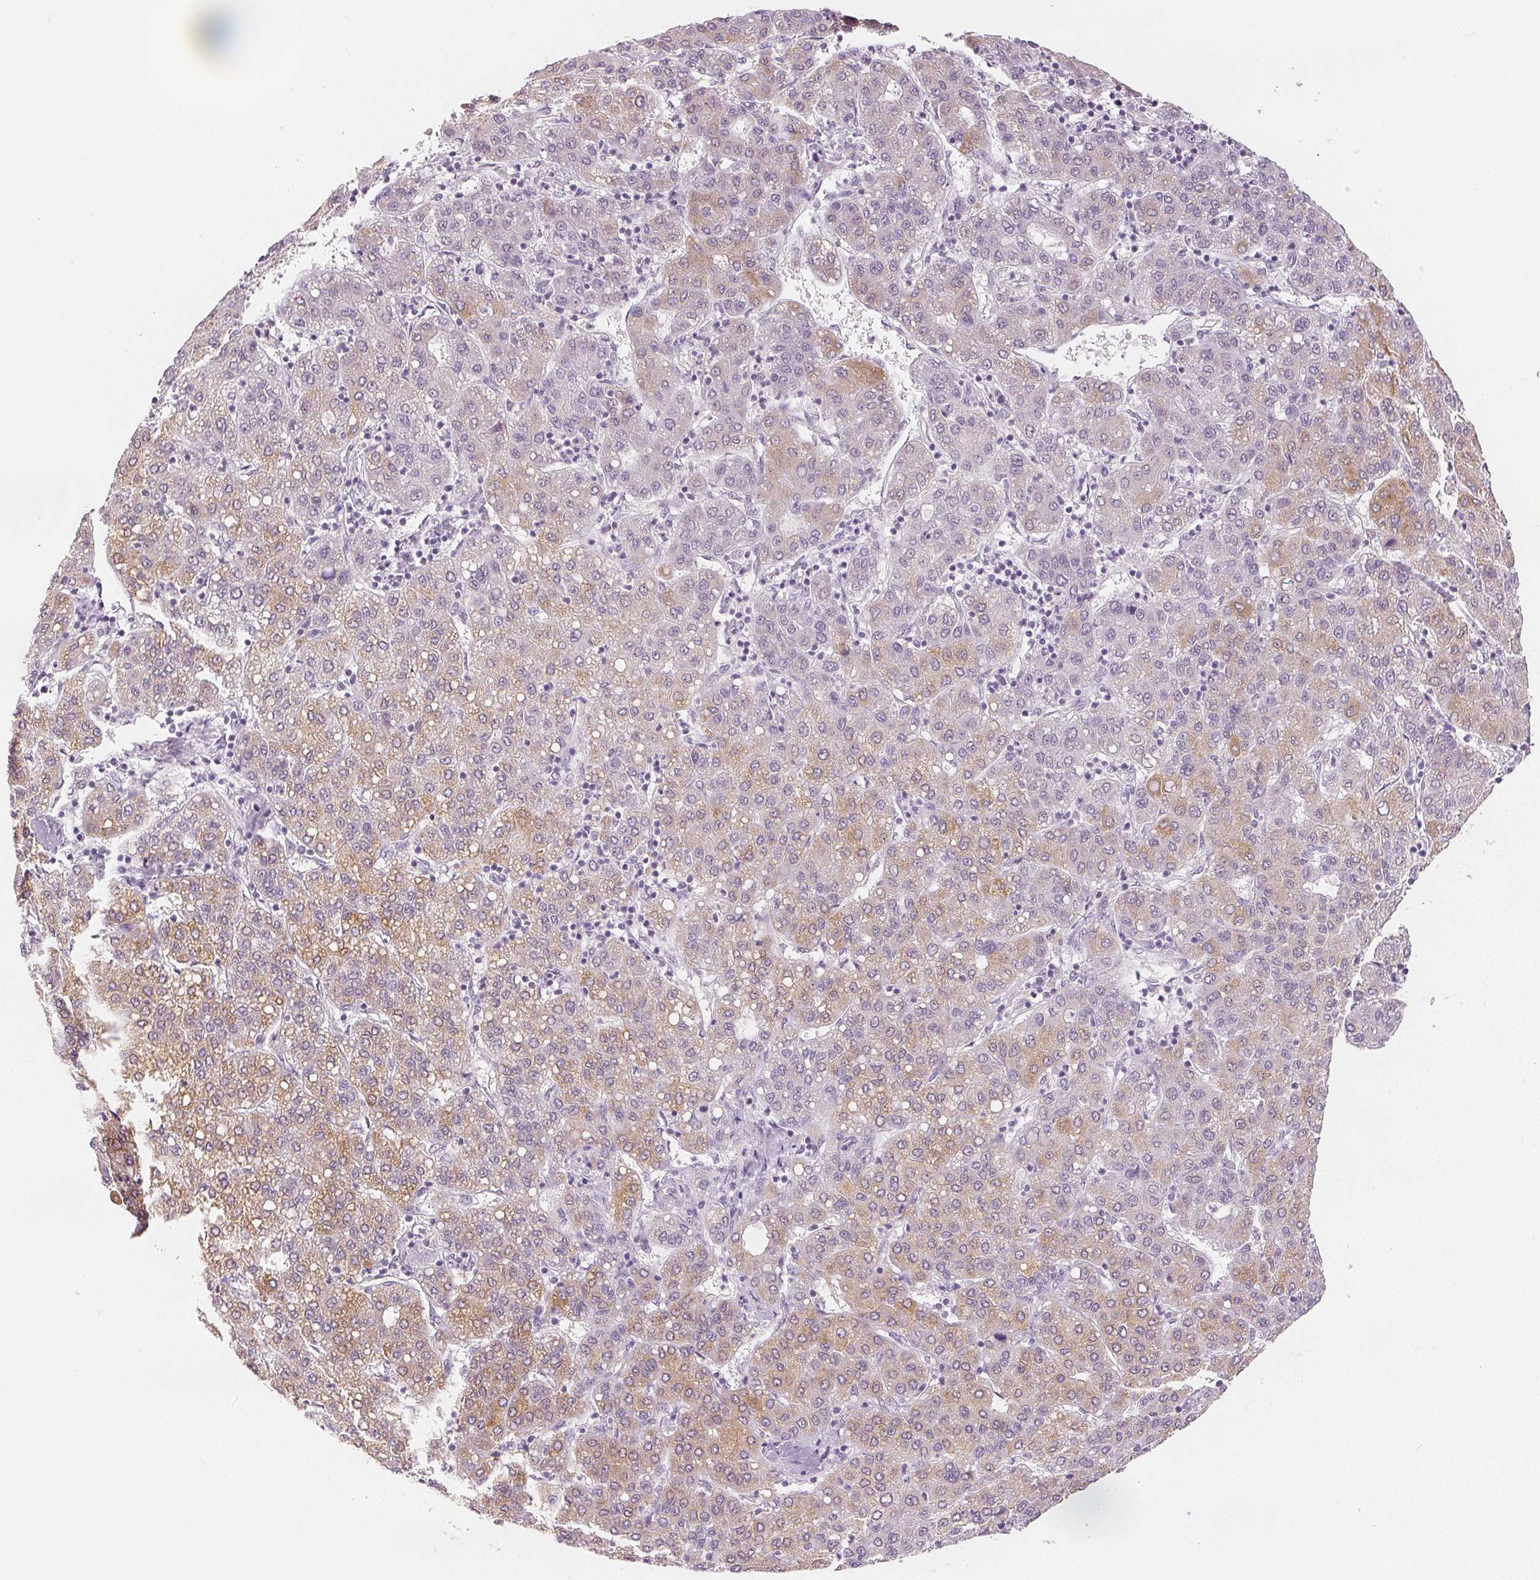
{"staining": {"intensity": "moderate", "quantity": "25%-75%", "location": "cytoplasmic/membranous"}, "tissue": "liver cancer", "cell_type": "Tumor cells", "image_type": "cancer", "snomed": [{"axis": "morphology", "description": "Carcinoma, Hepatocellular, NOS"}, {"axis": "topography", "description": "Liver"}], "caption": "This micrograph shows IHC staining of human liver cancer, with medium moderate cytoplasmic/membranous positivity in approximately 25%-75% of tumor cells.", "gene": "SLC27A5", "patient": {"sex": "male", "age": 65}}